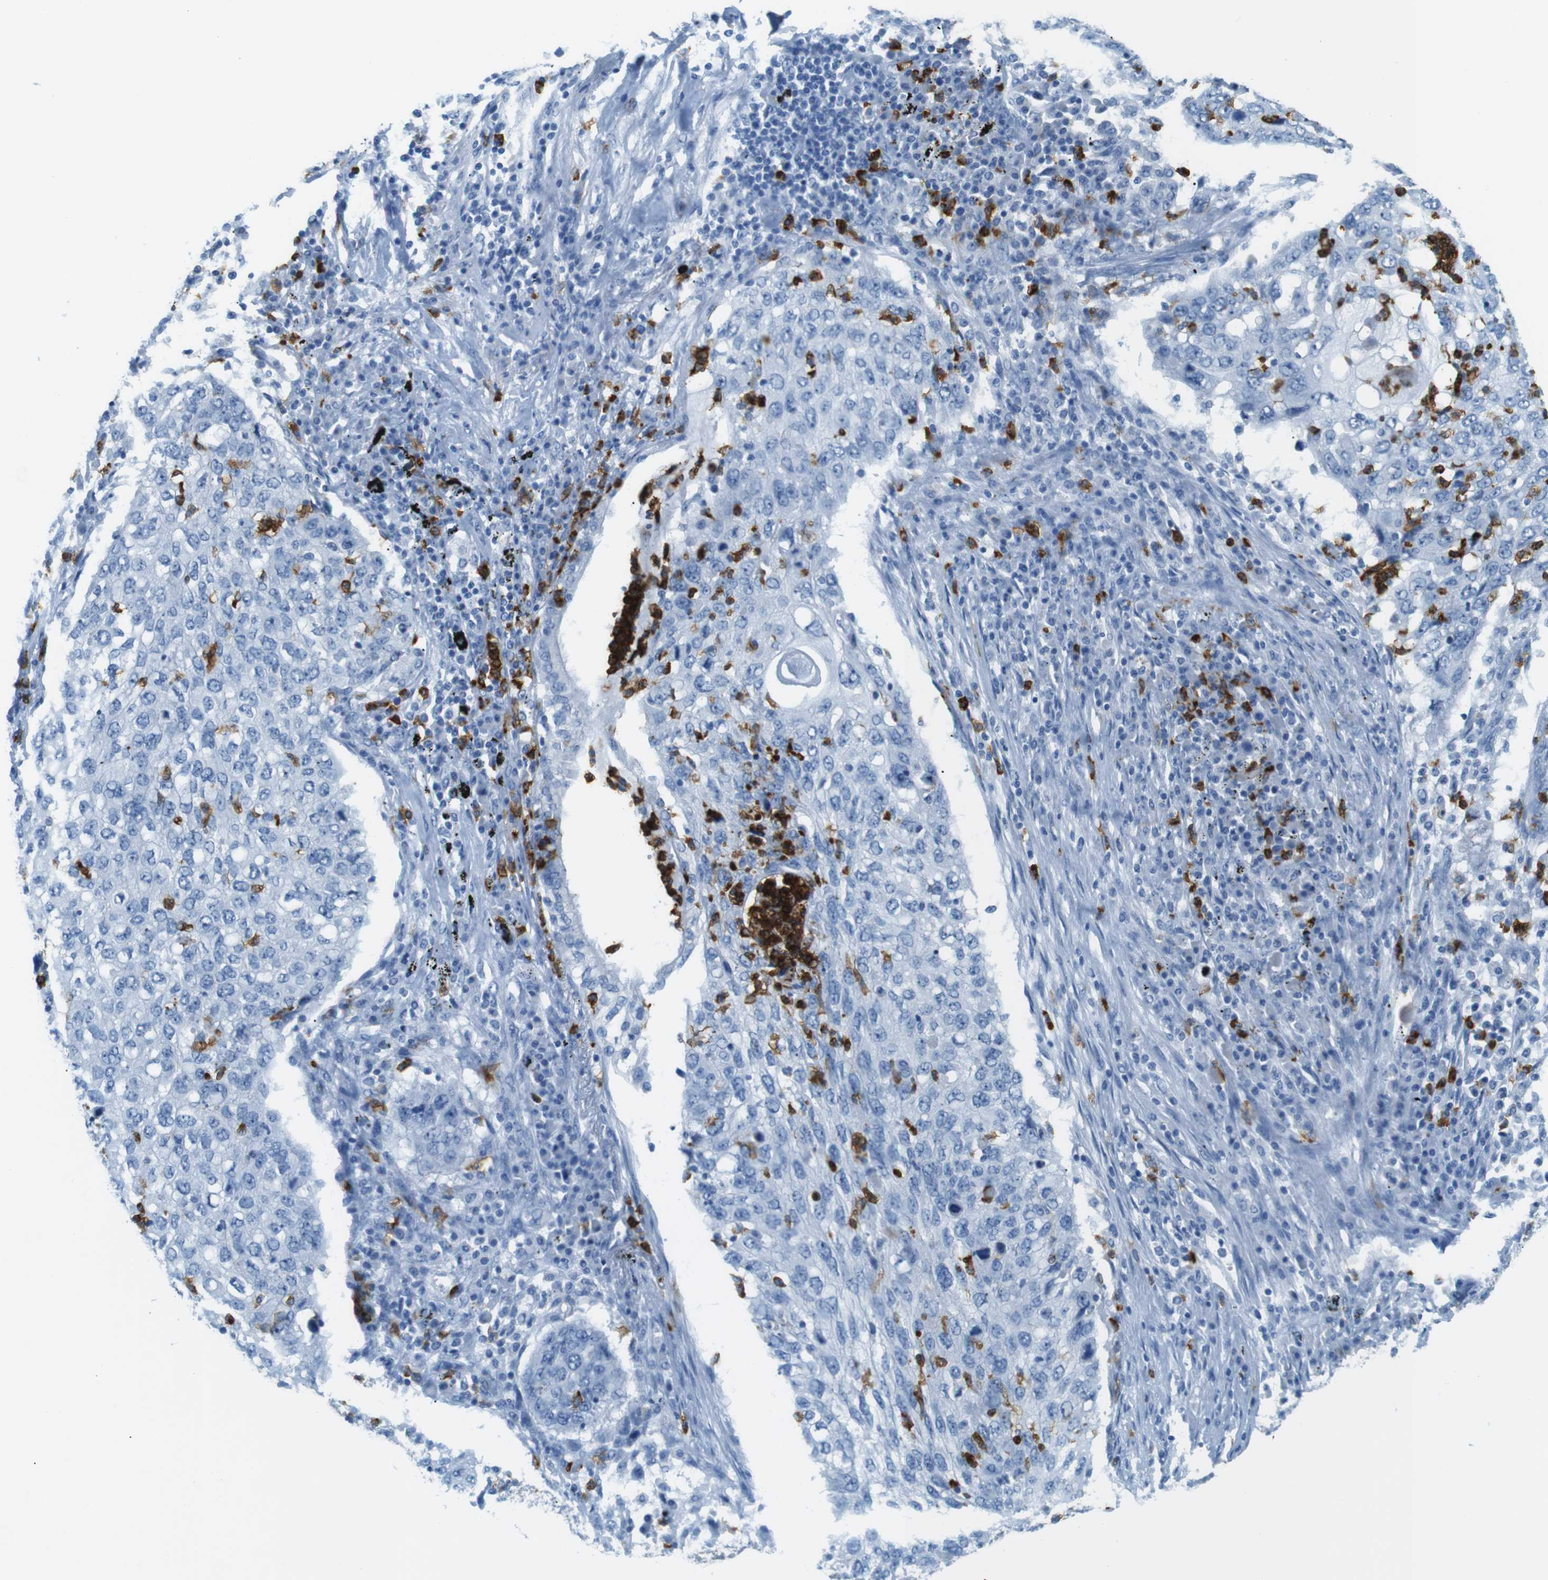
{"staining": {"intensity": "negative", "quantity": "none", "location": "none"}, "tissue": "lung cancer", "cell_type": "Tumor cells", "image_type": "cancer", "snomed": [{"axis": "morphology", "description": "Squamous cell carcinoma, NOS"}, {"axis": "topography", "description": "Lung"}], "caption": "Lung cancer (squamous cell carcinoma) stained for a protein using immunohistochemistry (IHC) displays no staining tumor cells.", "gene": "MCEMP1", "patient": {"sex": "female", "age": 63}}